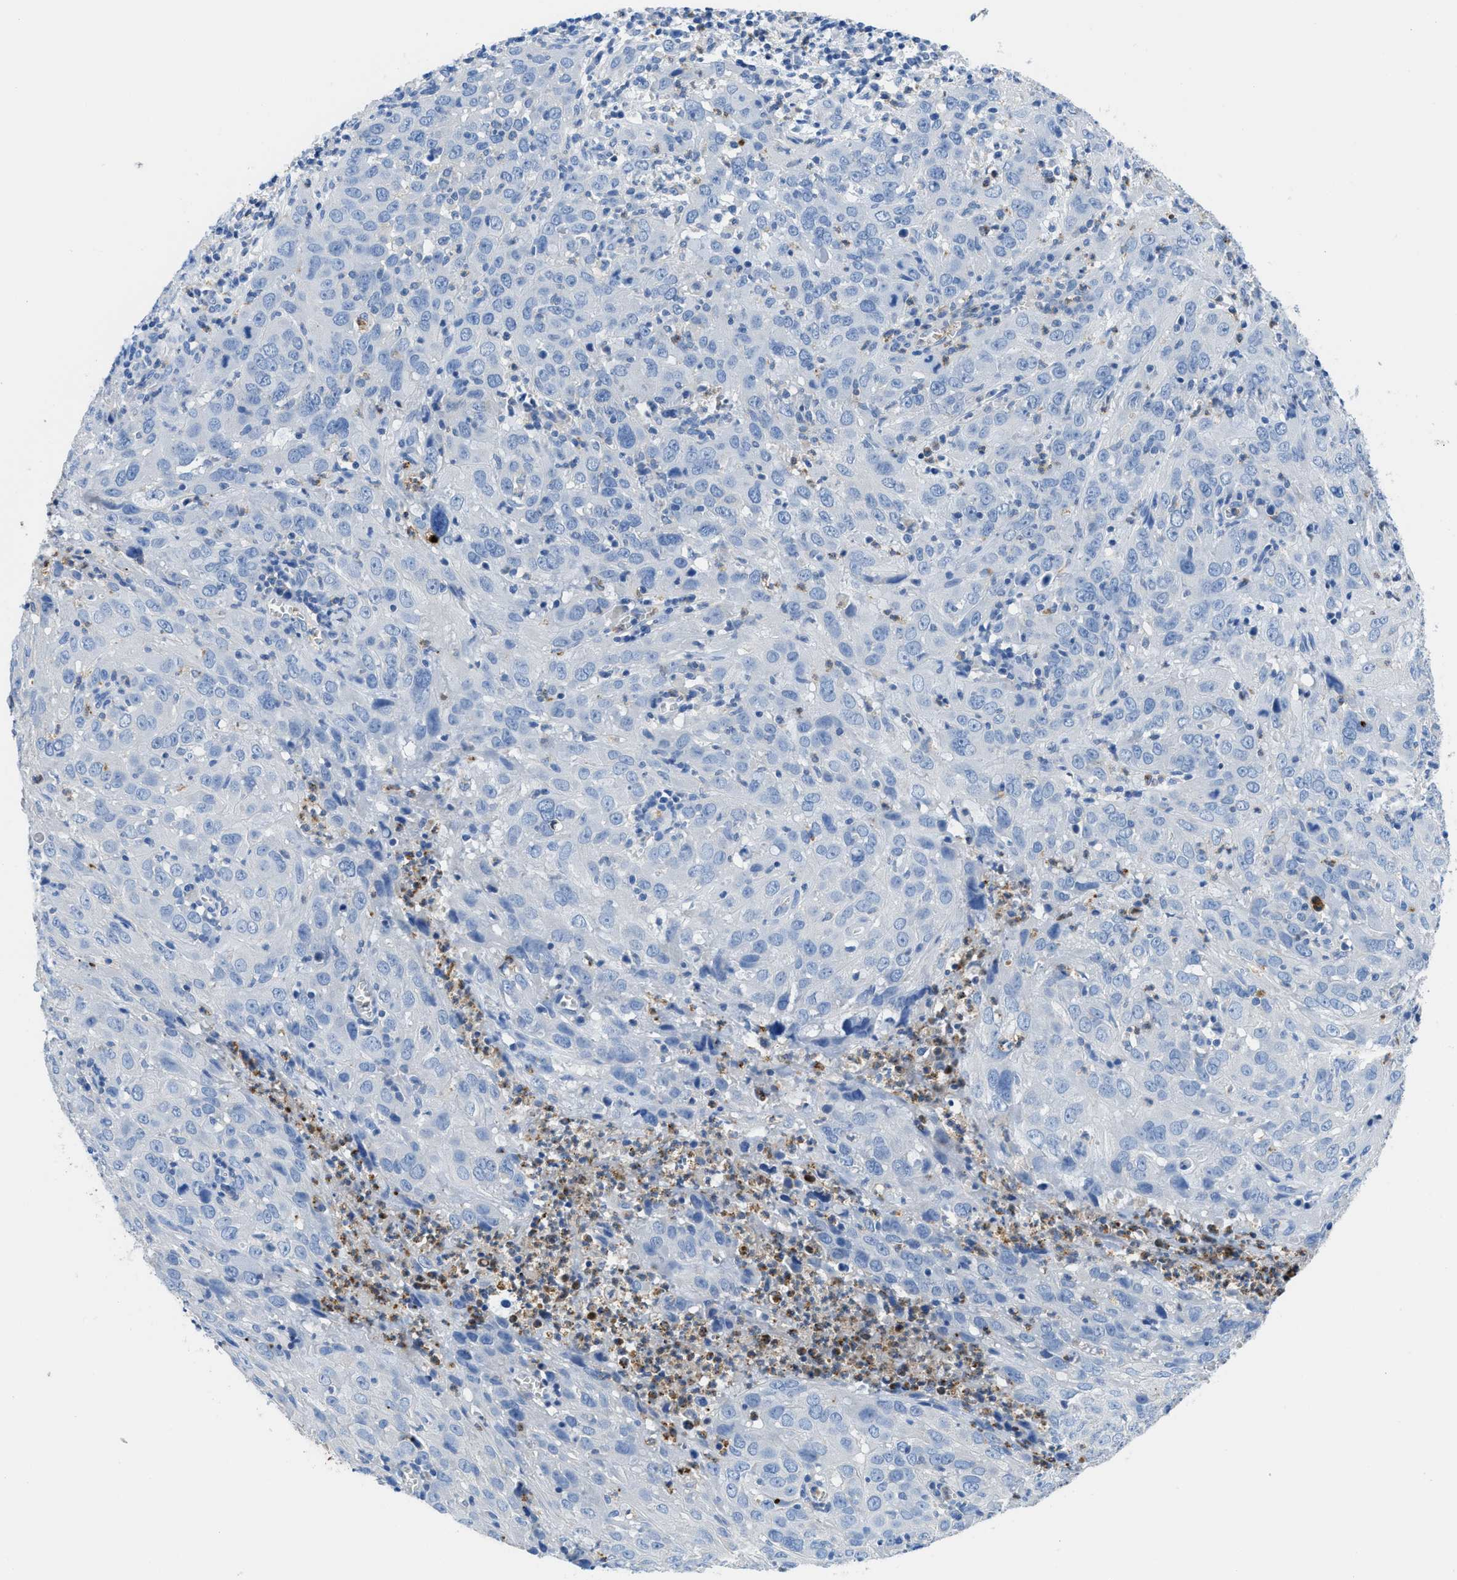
{"staining": {"intensity": "negative", "quantity": "none", "location": "none"}, "tissue": "cervical cancer", "cell_type": "Tumor cells", "image_type": "cancer", "snomed": [{"axis": "morphology", "description": "Squamous cell carcinoma, NOS"}, {"axis": "topography", "description": "Cervix"}], "caption": "Tumor cells show no significant staining in cervical cancer.", "gene": "NEB", "patient": {"sex": "female", "age": 32}}